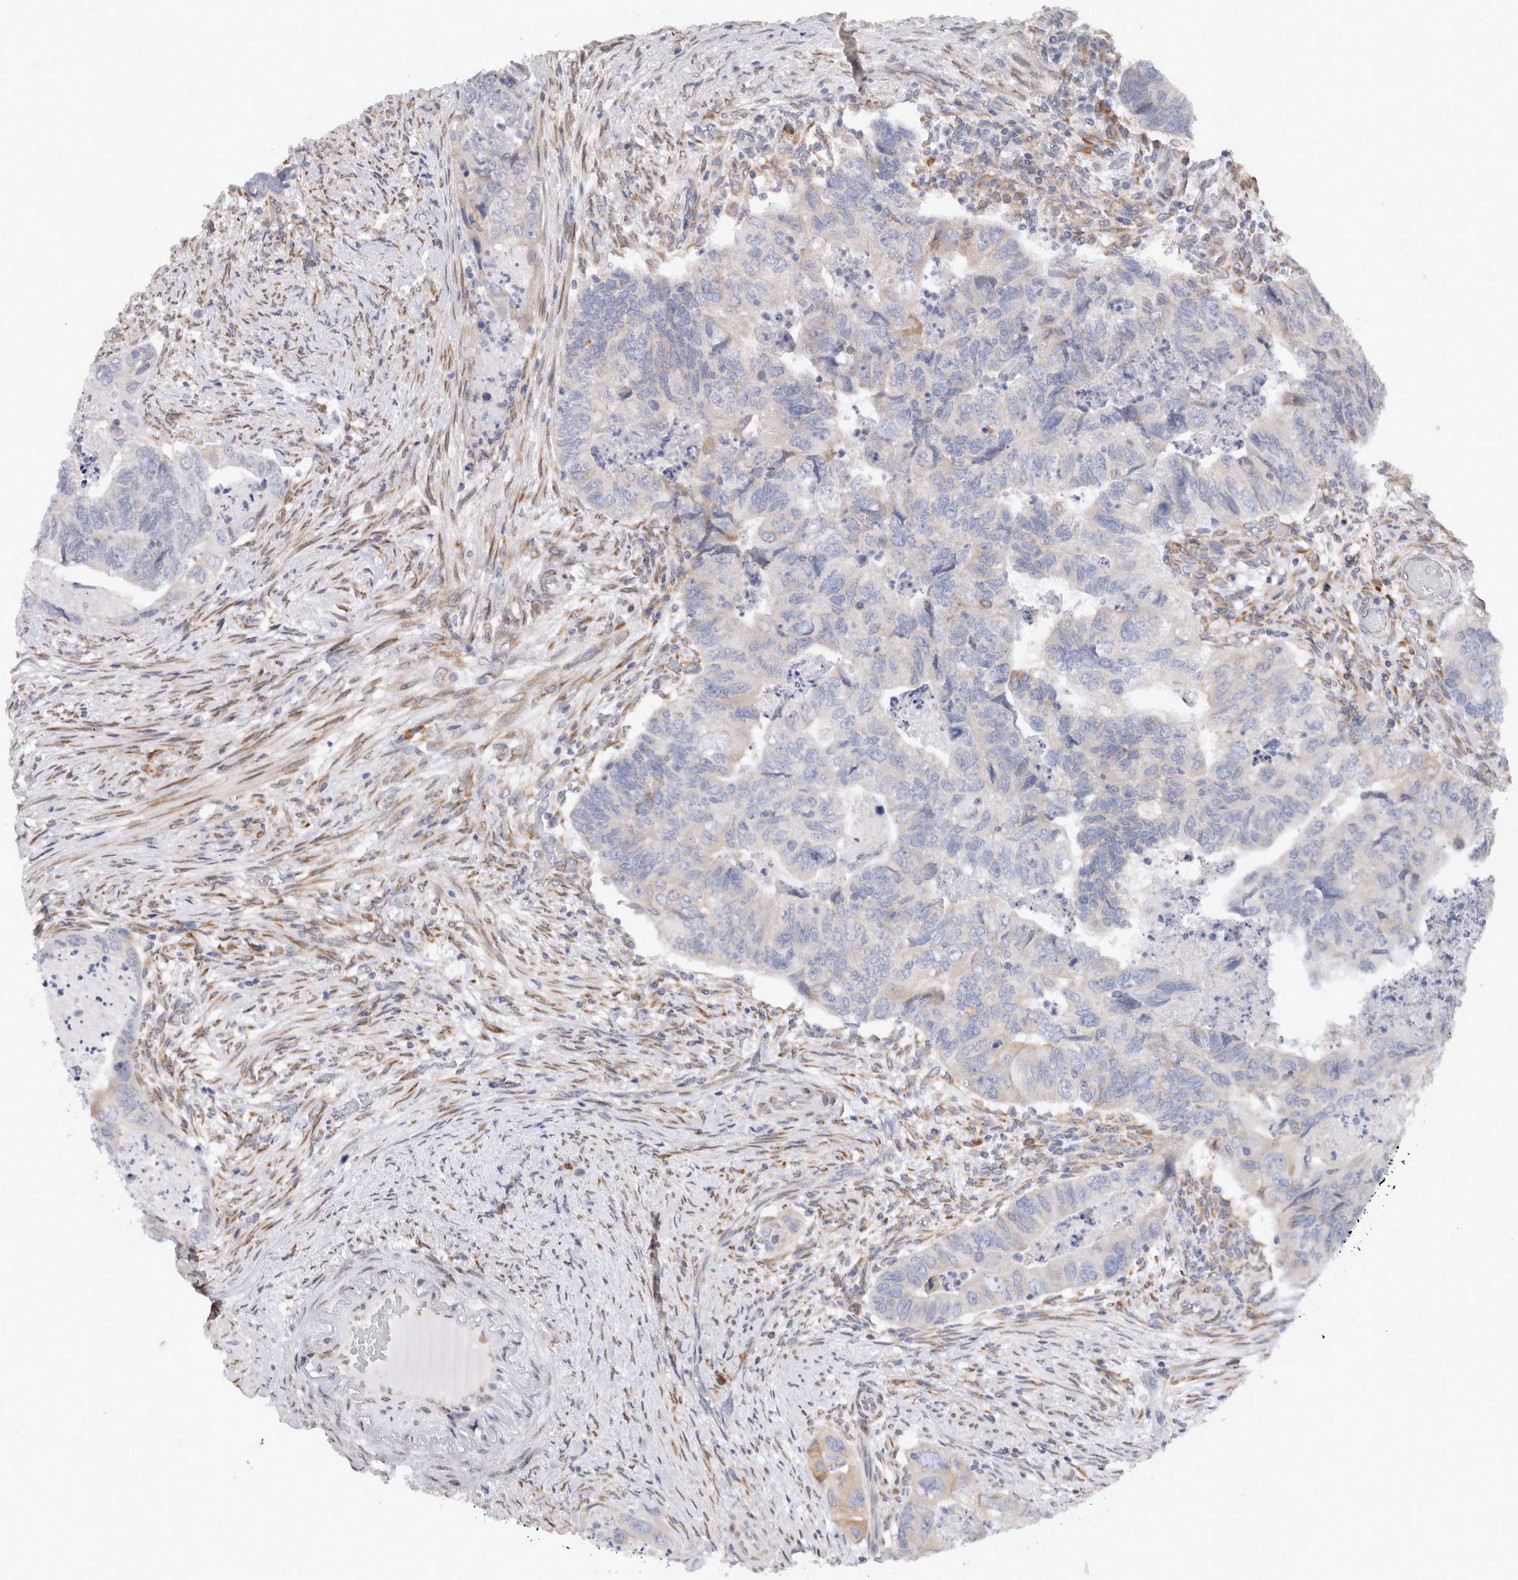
{"staining": {"intensity": "negative", "quantity": "none", "location": "none"}, "tissue": "colorectal cancer", "cell_type": "Tumor cells", "image_type": "cancer", "snomed": [{"axis": "morphology", "description": "Adenocarcinoma, NOS"}, {"axis": "topography", "description": "Rectum"}], "caption": "Immunohistochemistry (IHC) histopathology image of human colorectal cancer stained for a protein (brown), which exhibits no staining in tumor cells.", "gene": "VCPIP1", "patient": {"sex": "male", "age": 63}}